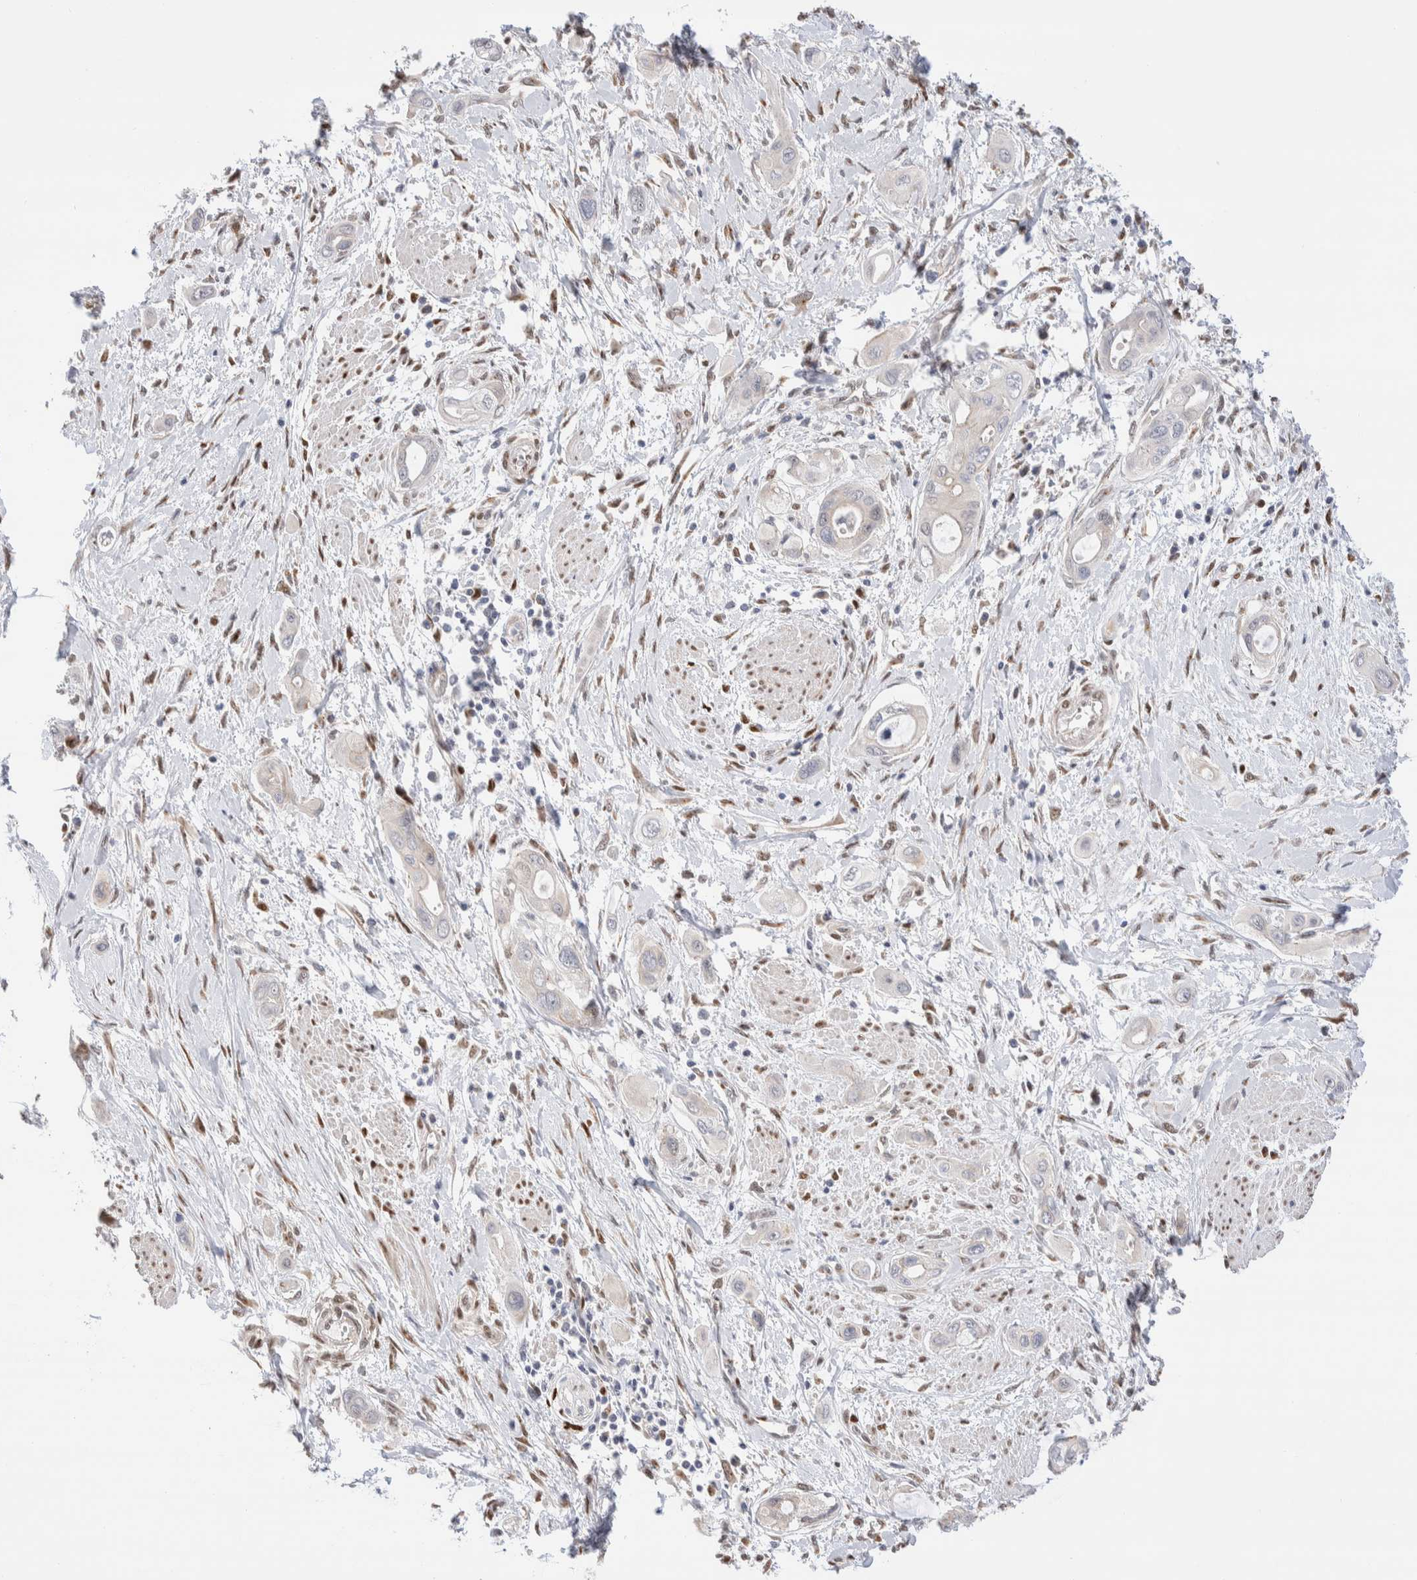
{"staining": {"intensity": "negative", "quantity": "none", "location": "none"}, "tissue": "pancreatic cancer", "cell_type": "Tumor cells", "image_type": "cancer", "snomed": [{"axis": "morphology", "description": "Adenocarcinoma, NOS"}, {"axis": "topography", "description": "Pancreas"}], "caption": "Protein analysis of pancreatic cancer (adenocarcinoma) reveals no significant staining in tumor cells.", "gene": "NSMAF", "patient": {"sex": "male", "age": 59}}